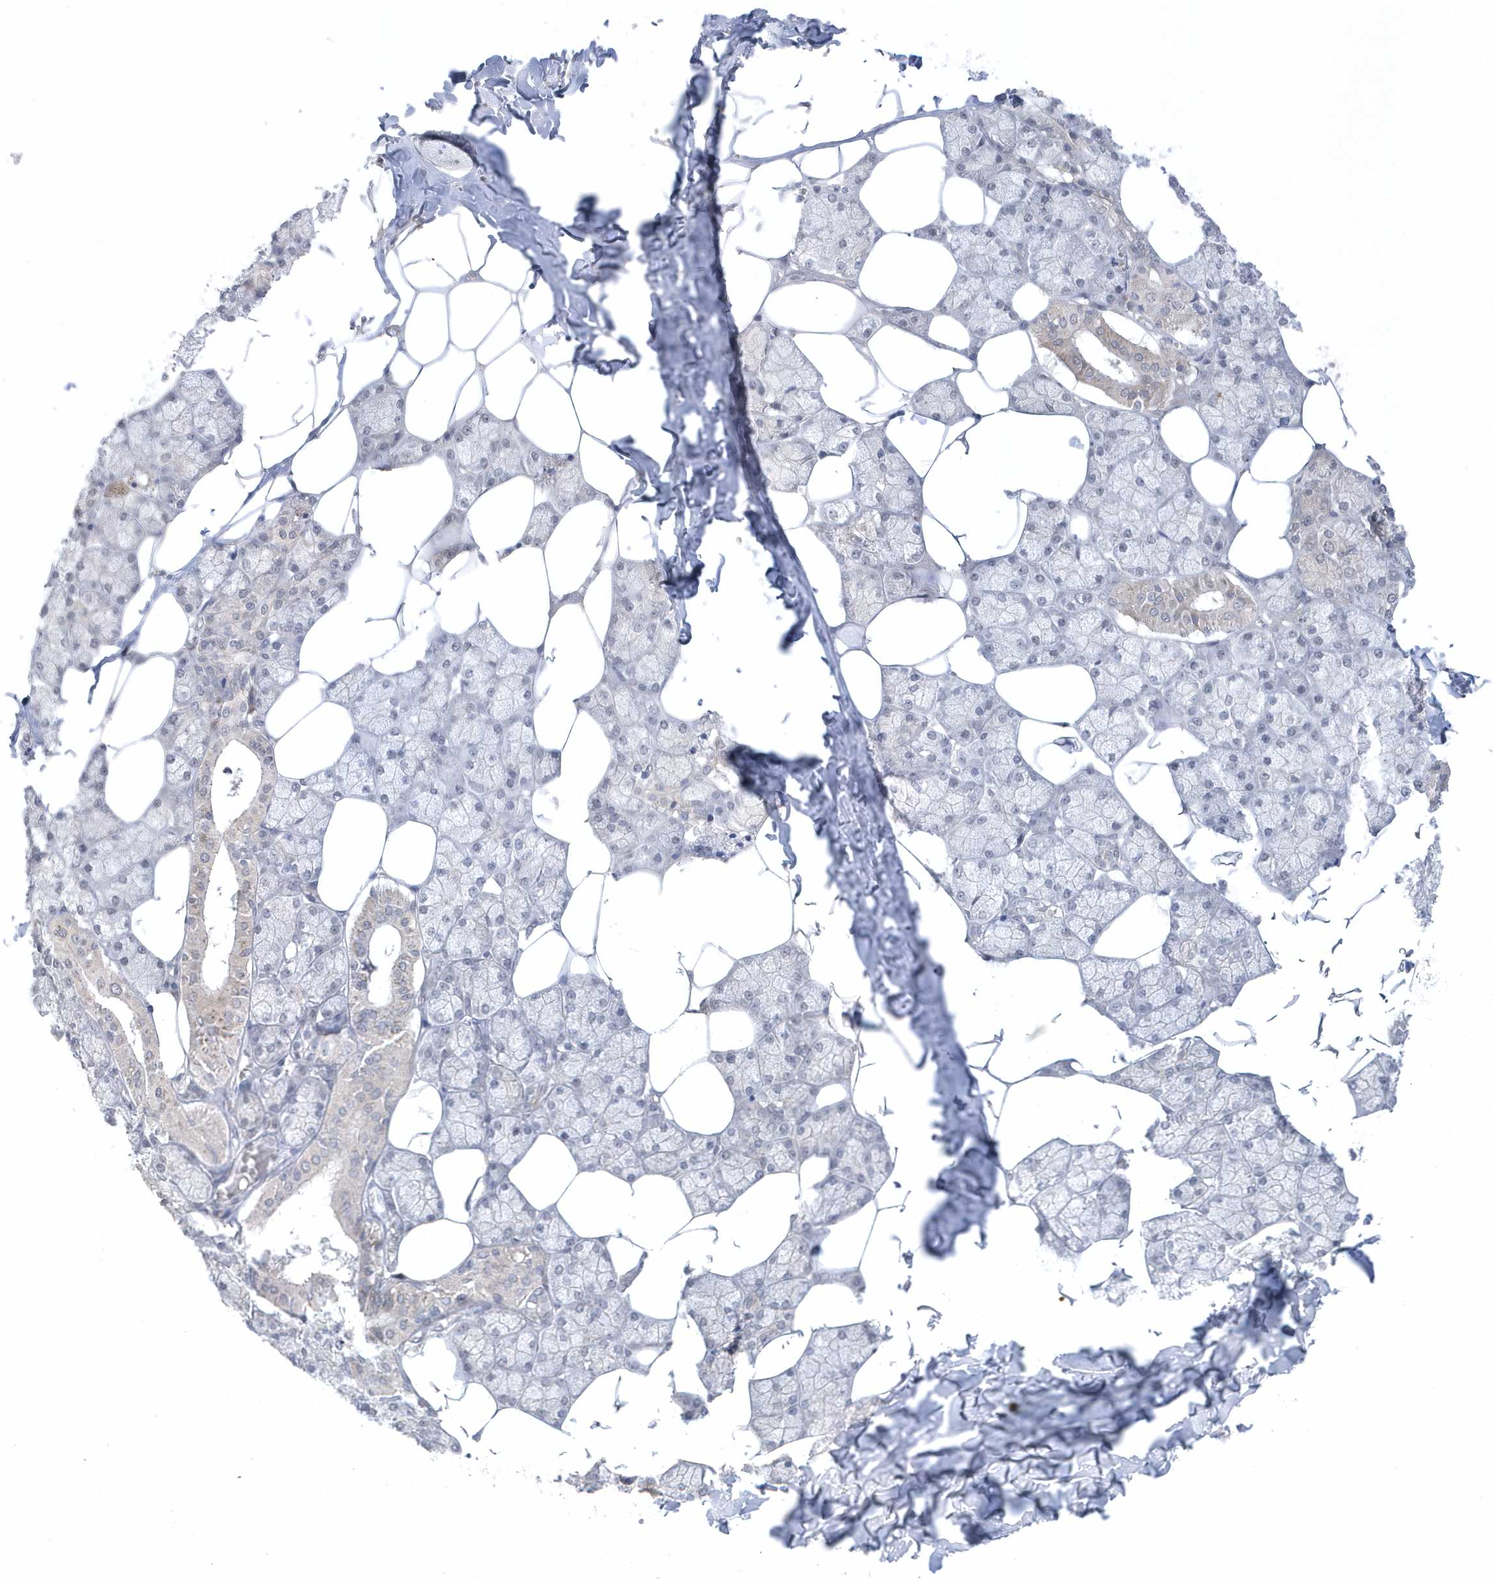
{"staining": {"intensity": "weak", "quantity": "<25%", "location": "cytoplasmic/membranous"}, "tissue": "salivary gland", "cell_type": "Glandular cells", "image_type": "normal", "snomed": [{"axis": "morphology", "description": "Normal tissue, NOS"}, {"axis": "topography", "description": "Salivary gland"}], "caption": "Immunohistochemistry of unremarkable salivary gland shows no staining in glandular cells.", "gene": "ZC3H12D", "patient": {"sex": "male", "age": 62}}